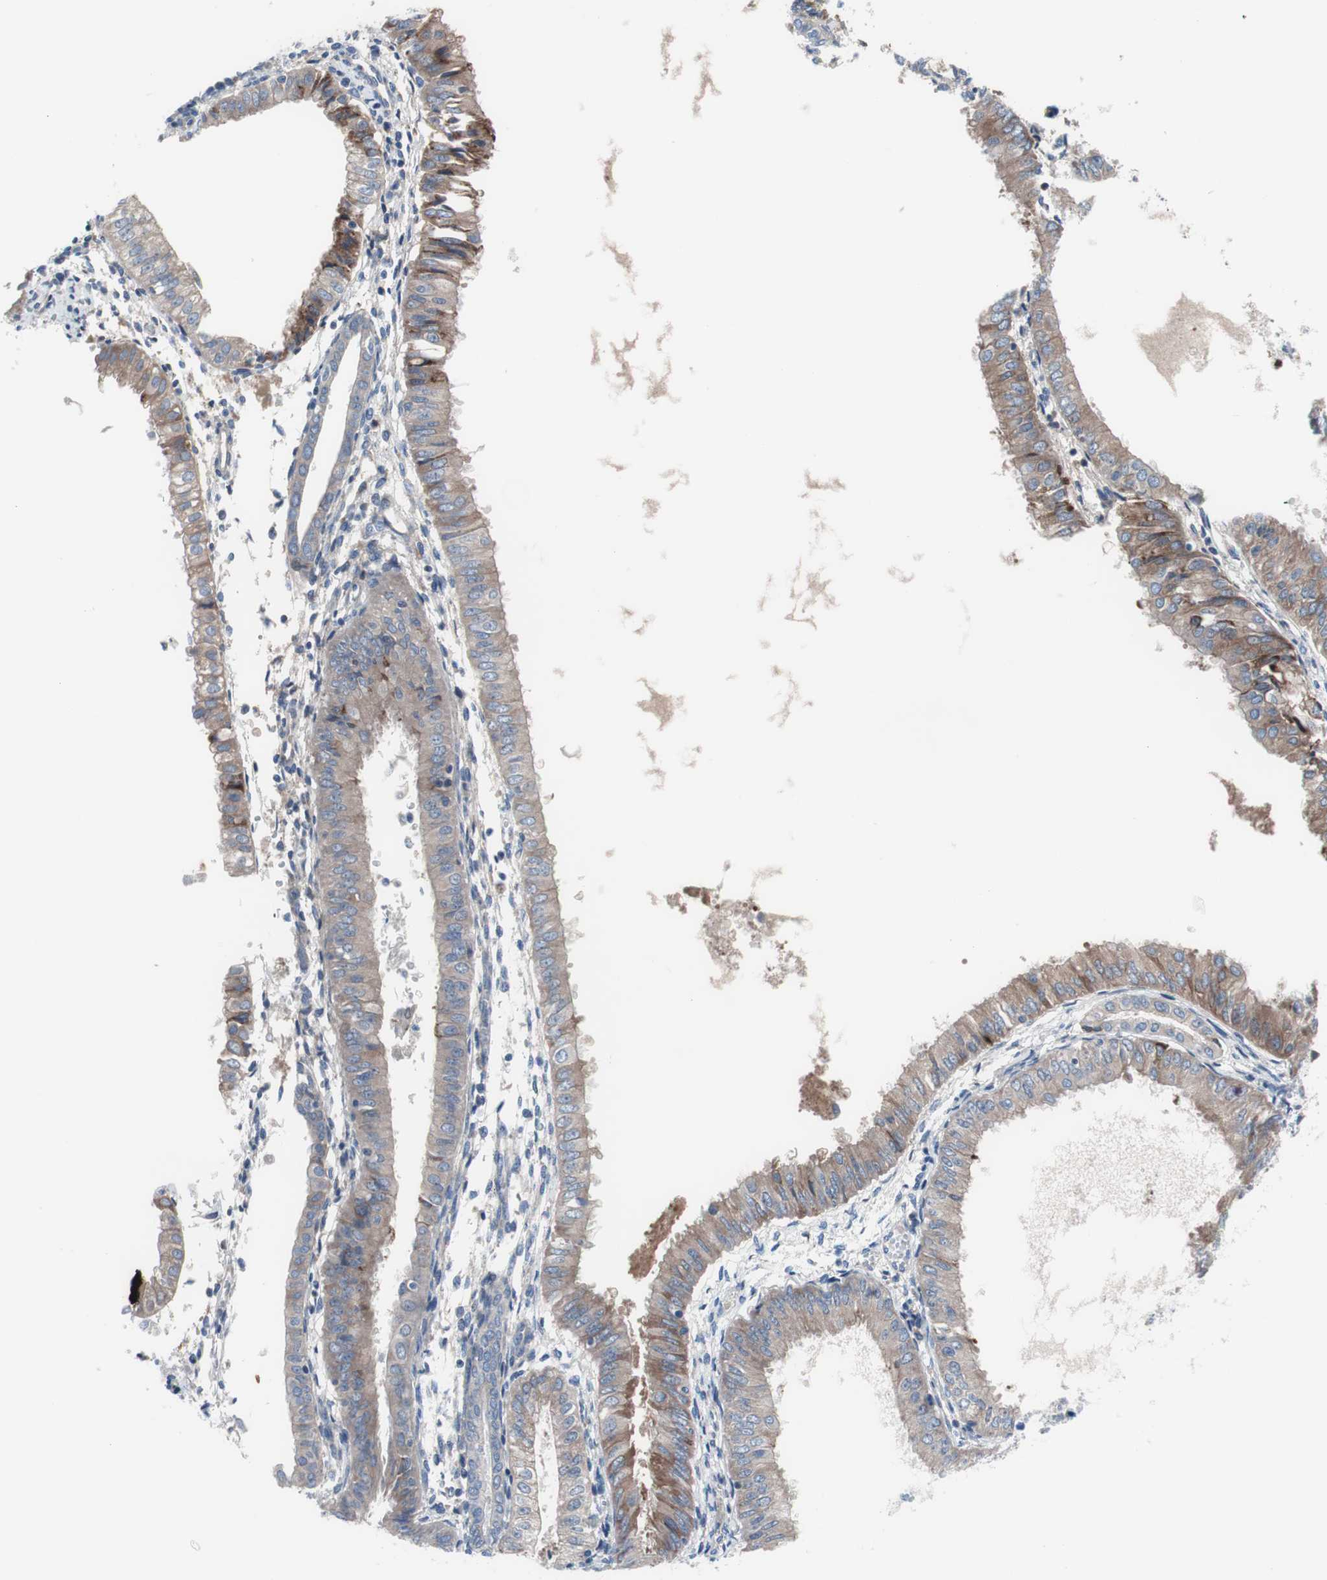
{"staining": {"intensity": "weak", "quantity": ">75%", "location": "cytoplasmic/membranous"}, "tissue": "endometrial cancer", "cell_type": "Tumor cells", "image_type": "cancer", "snomed": [{"axis": "morphology", "description": "Adenocarcinoma, NOS"}, {"axis": "topography", "description": "Endometrium"}], "caption": "Tumor cells exhibit weak cytoplasmic/membranous staining in approximately >75% of cells in adenocarcinoma (endometrial).", "gene": "KANSL1", "patient": {"sex": "female", "age": 53}}